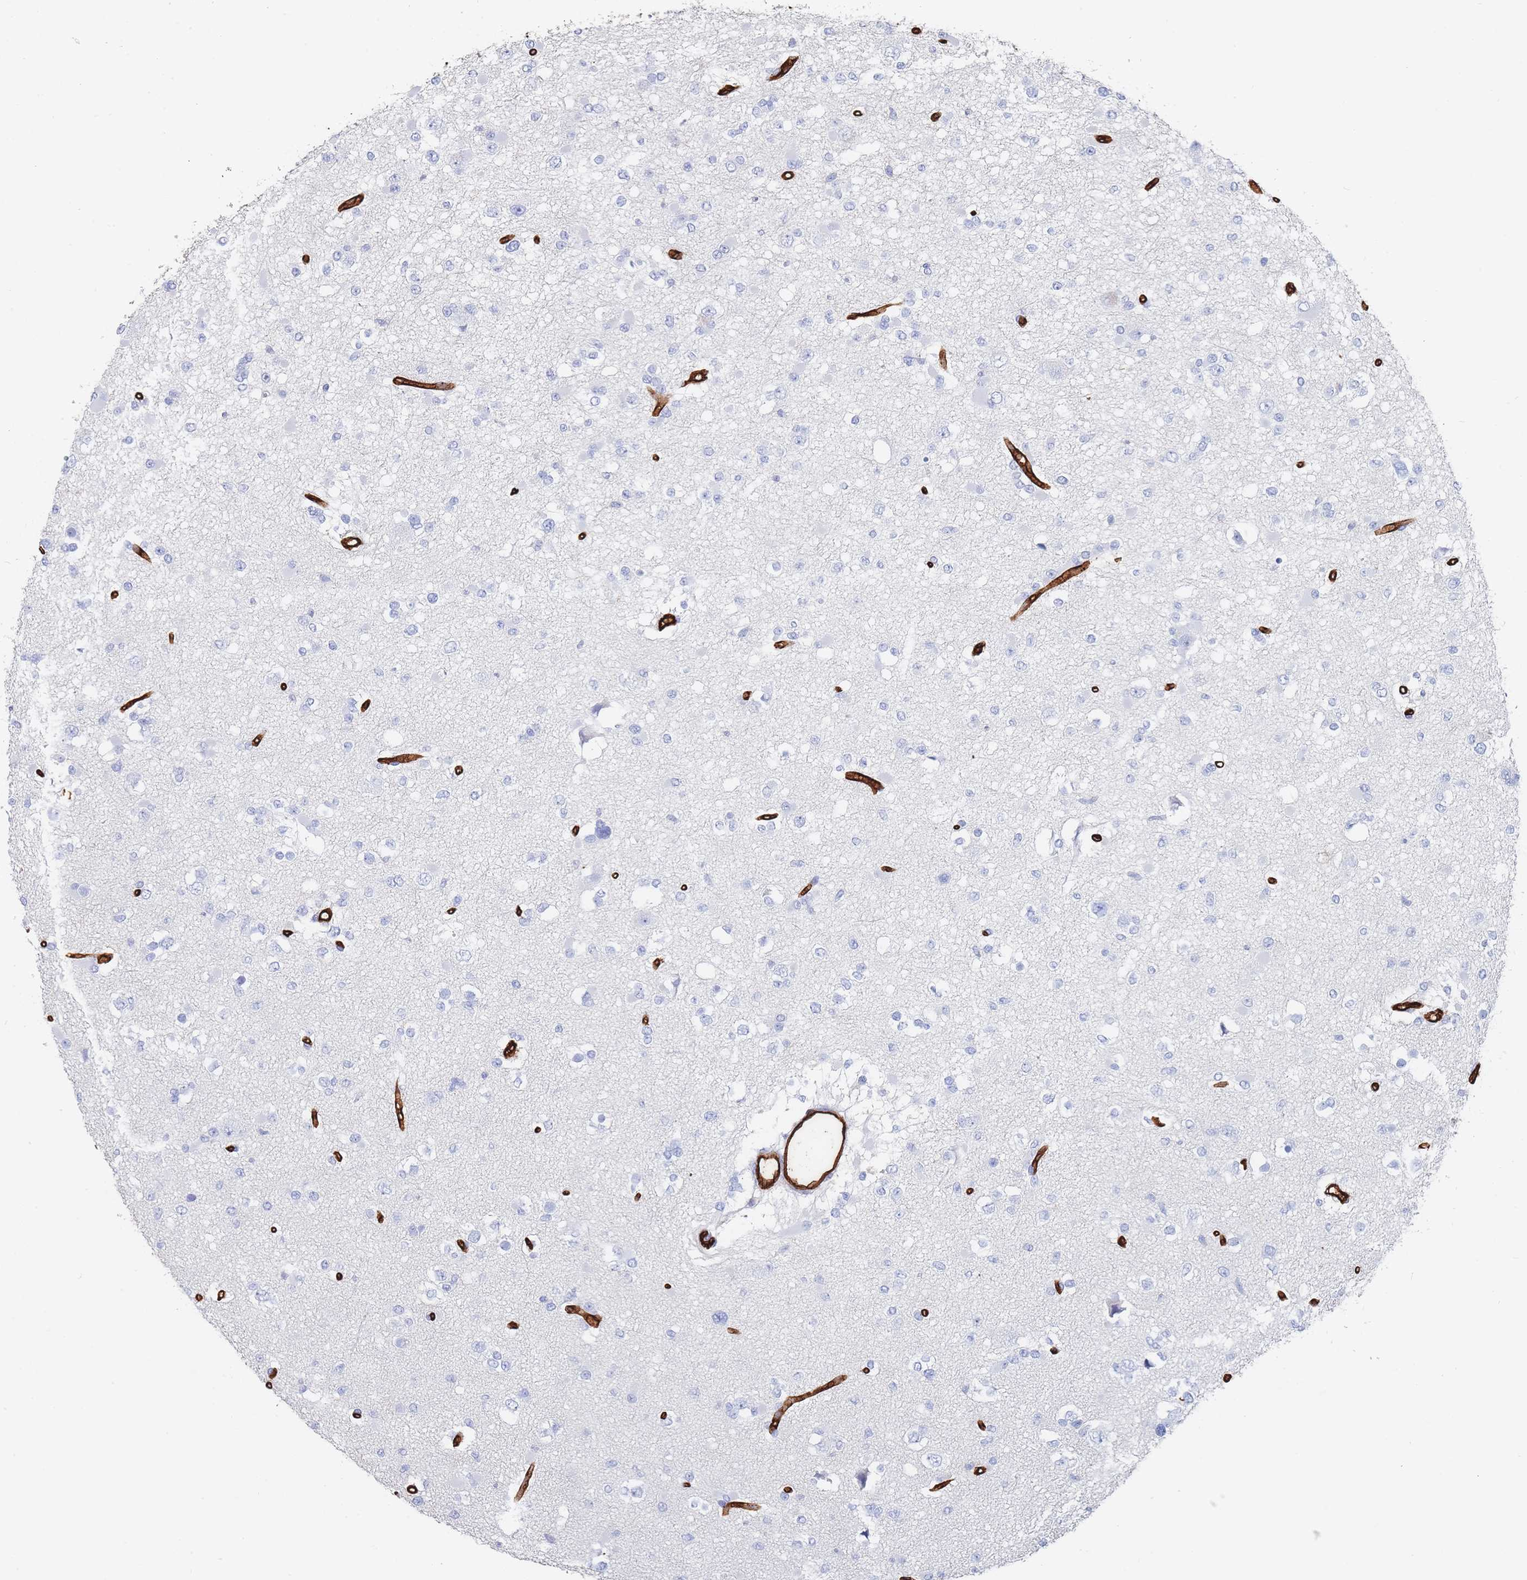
{"staining": {"intensity": "negative", "quantity": "none", "location": "none"}, "tissue": "glioma", "cell_type": "Tumor cells", "image_type": "cancer", "snomed": [{"axis": "morphology", "description": "Glioma, malignant, Low grade"}, {"axis": "topography", "description": "Brain"}], "caption": "High power microscopy histopathology image of an immunohistochemistry image of glioma, revealing no significant expression in tumor cells.", "gene": "SLC2A1", "patient": {"sex": "female", "age": 22}}